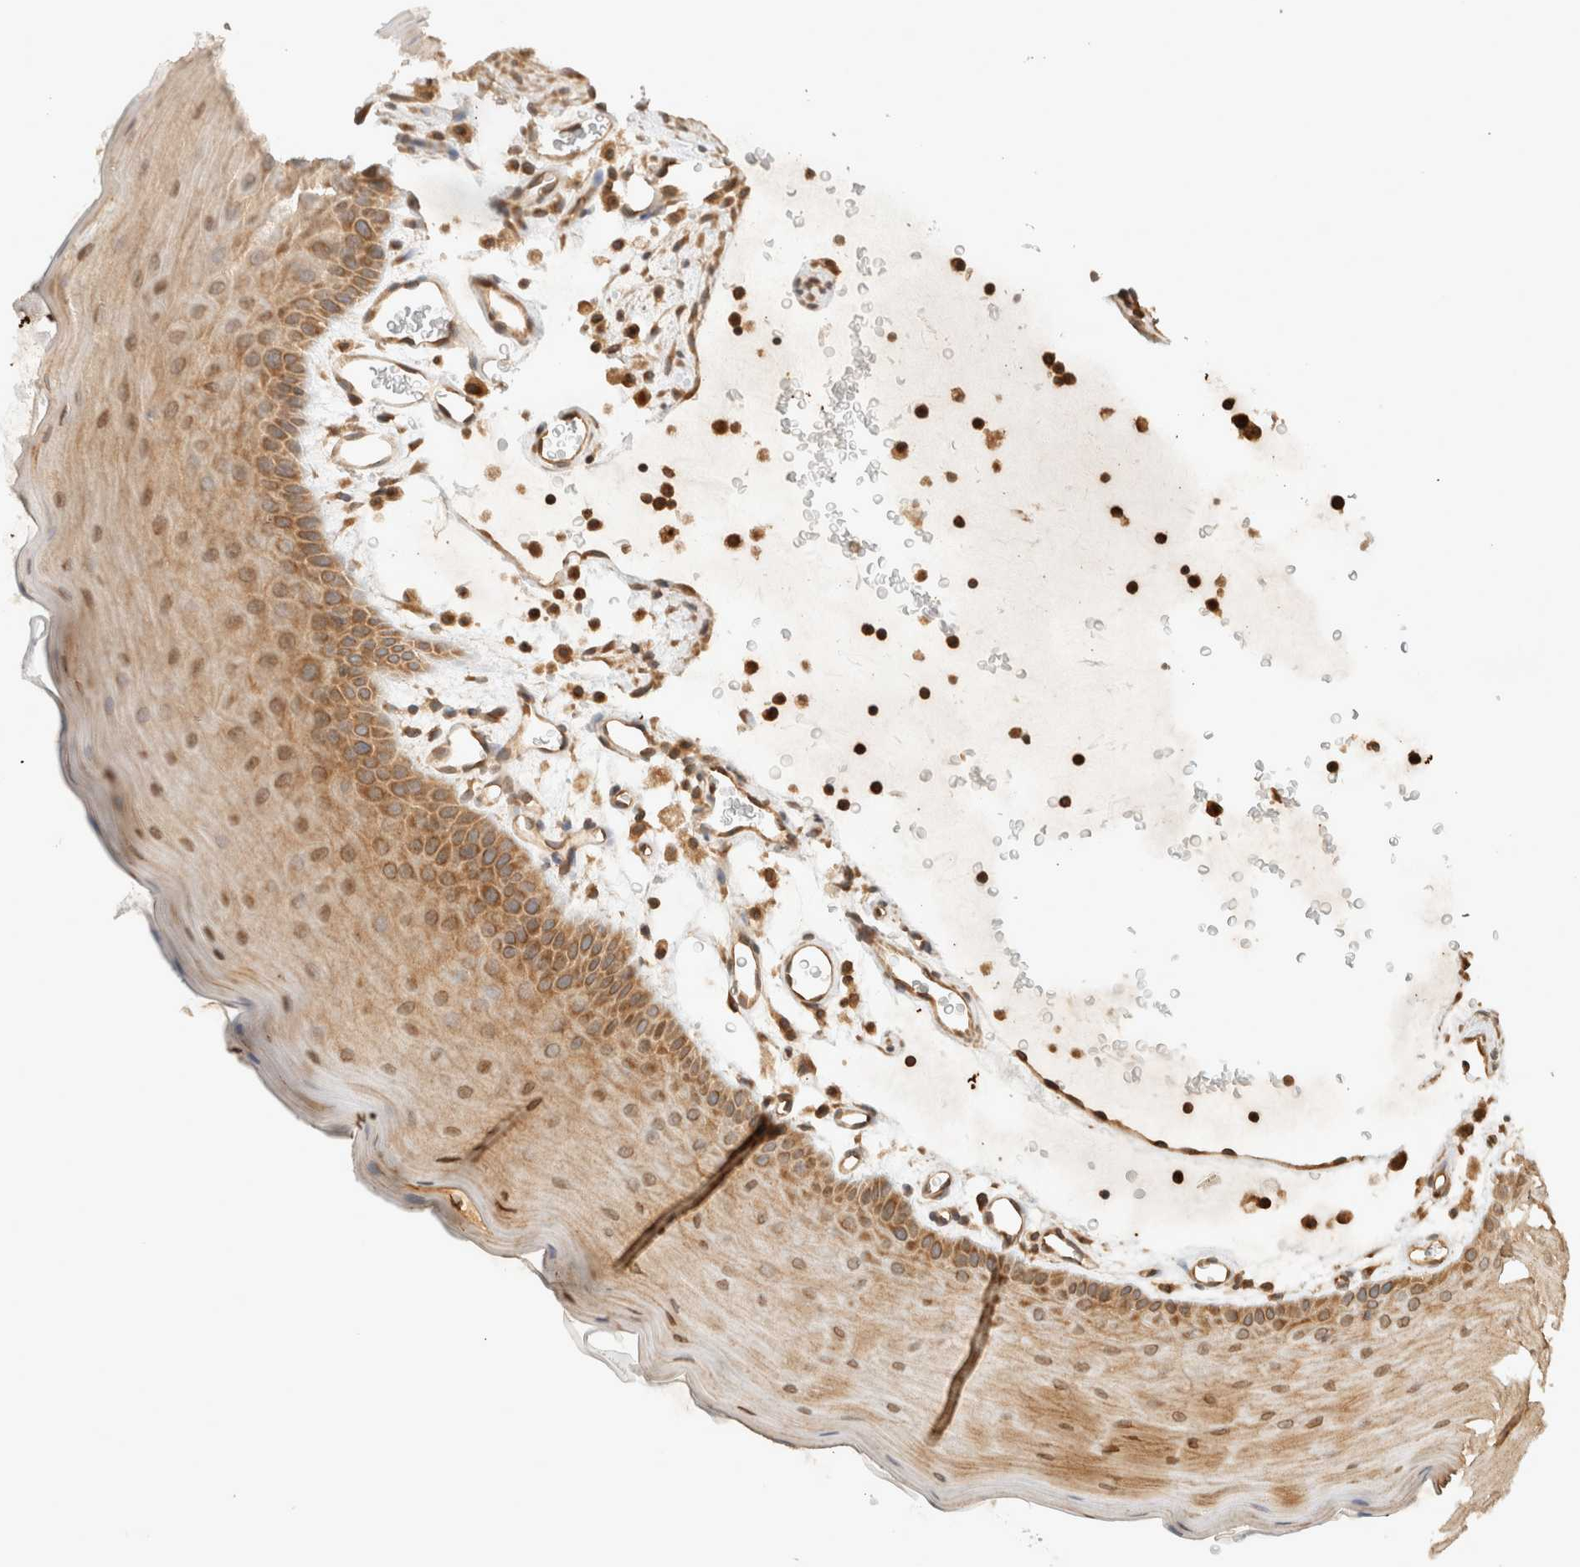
{"staining": {"intensity": "moderate", "quantity": ">75%", "location": "cytoplasmic/membranous"}, "tissue": "oral mucosa", "cell_type": "Squamous epithelial cells", "image_type": "normal", "snomed": [{"axis": "morphology", "description": "Normal tissue, NOS"}, {"axis": "topography", "description": "Oral tissue"}], "caption": "DAB immunohistochemical staining of benign human oral mucosa exhibits moderate cytoplasmic/membranous protein staining in about >75% of squamous epithelial cells. The staining is performed using DAB brown chromogen to label protein expression. The nuclei are counter-stained blue using hematoxylin.", "gene": "ARFGEF2", "patient": {"sex": "male", "age": 13}}